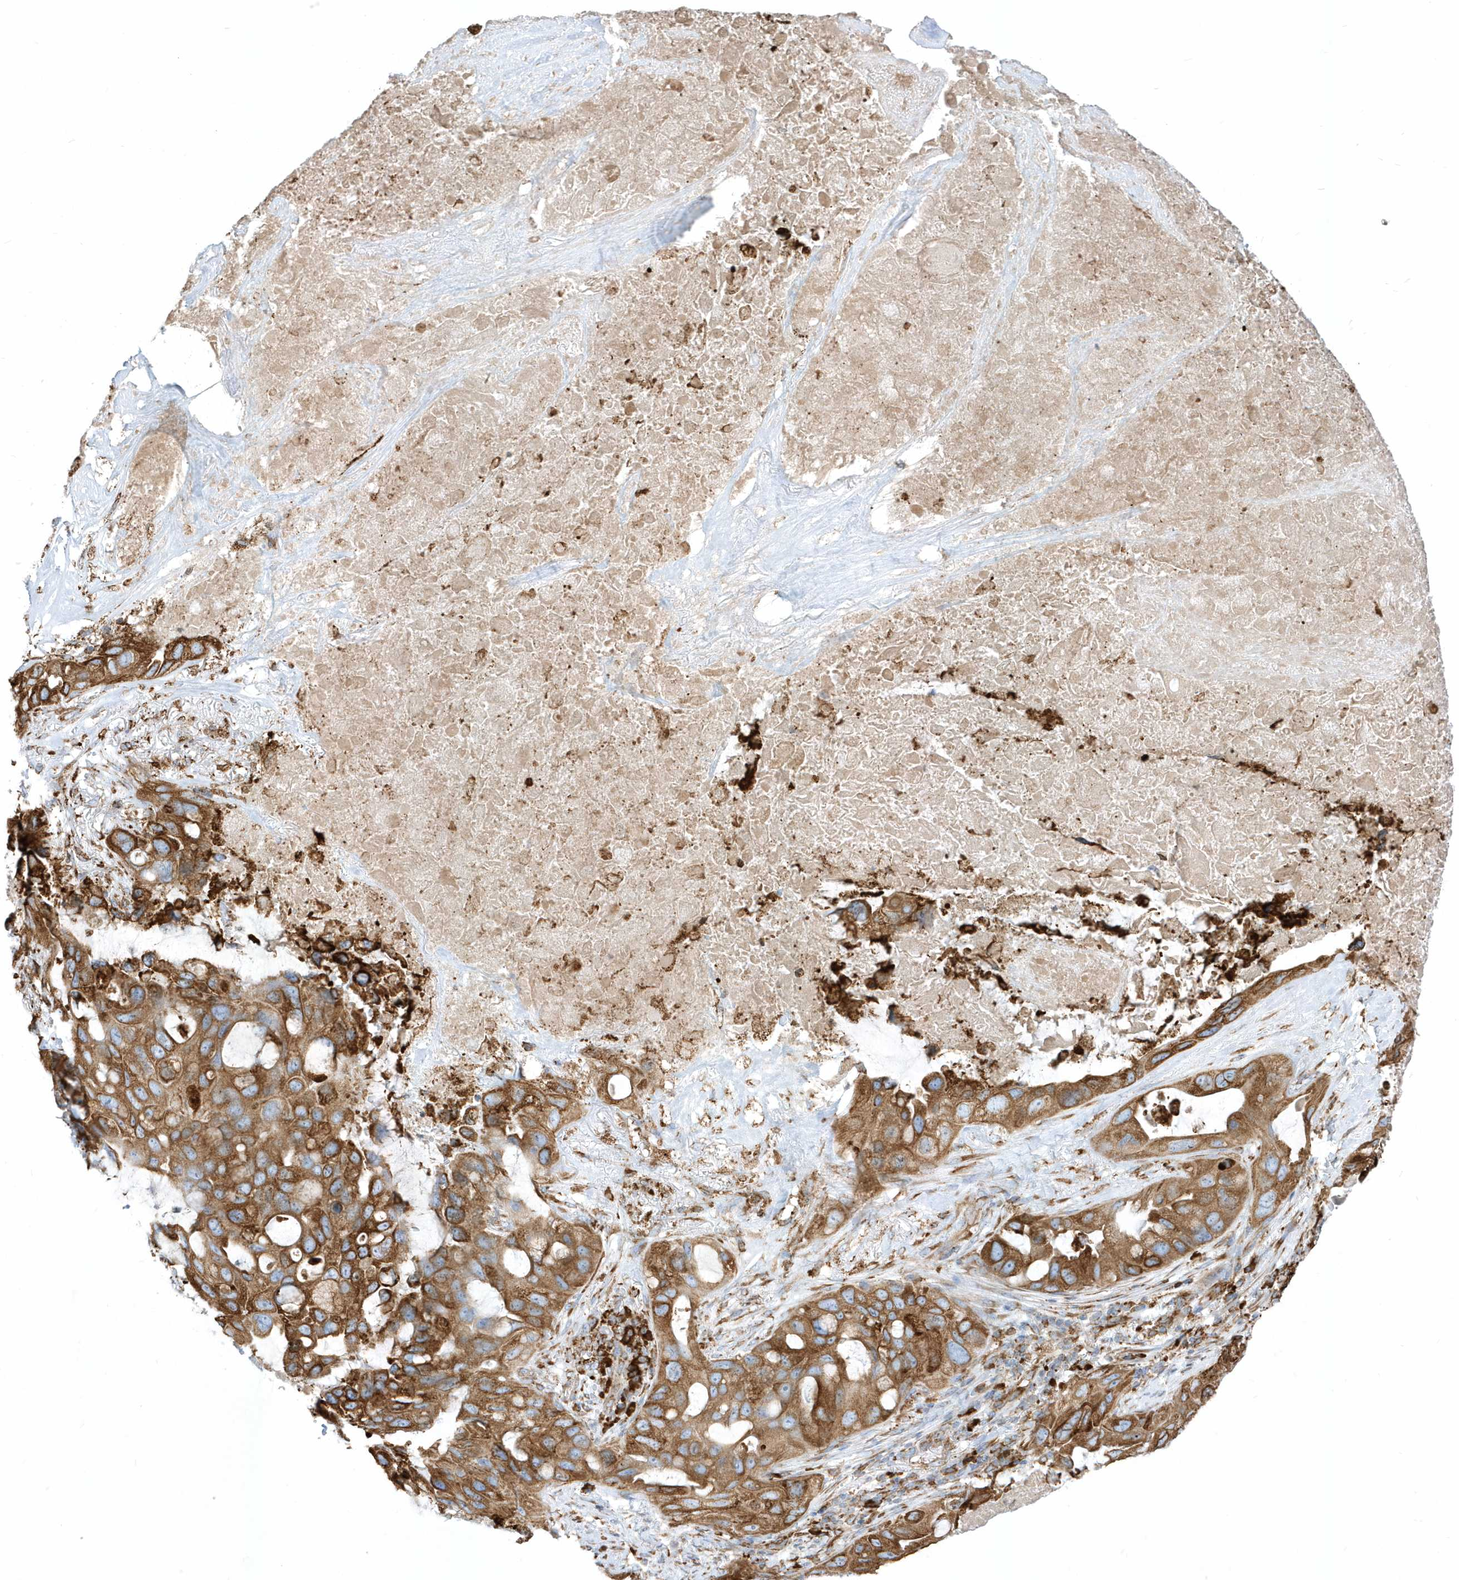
{"staining": {"intensity": "strong", "quantity": ">75%", "location": "cytoplasmic/membranous"}, "tissue": "lung cancer", "cell_type": "Tumor cells", "image_type": "cancer", "snomed": [{"axis": "morphology", "description": "Squamous cell carcinoma, NOS"}, {"axis": "topography", "description": "Lung"}], "caption": "The micrograph shows staining of squamous cell carcinoma (lung), revealing strong cytoplasmic/membranous protein staining (brown color) within tumor cells.", "gene": "PDIA6", "patient": {"sex": "female", "age": 73}}